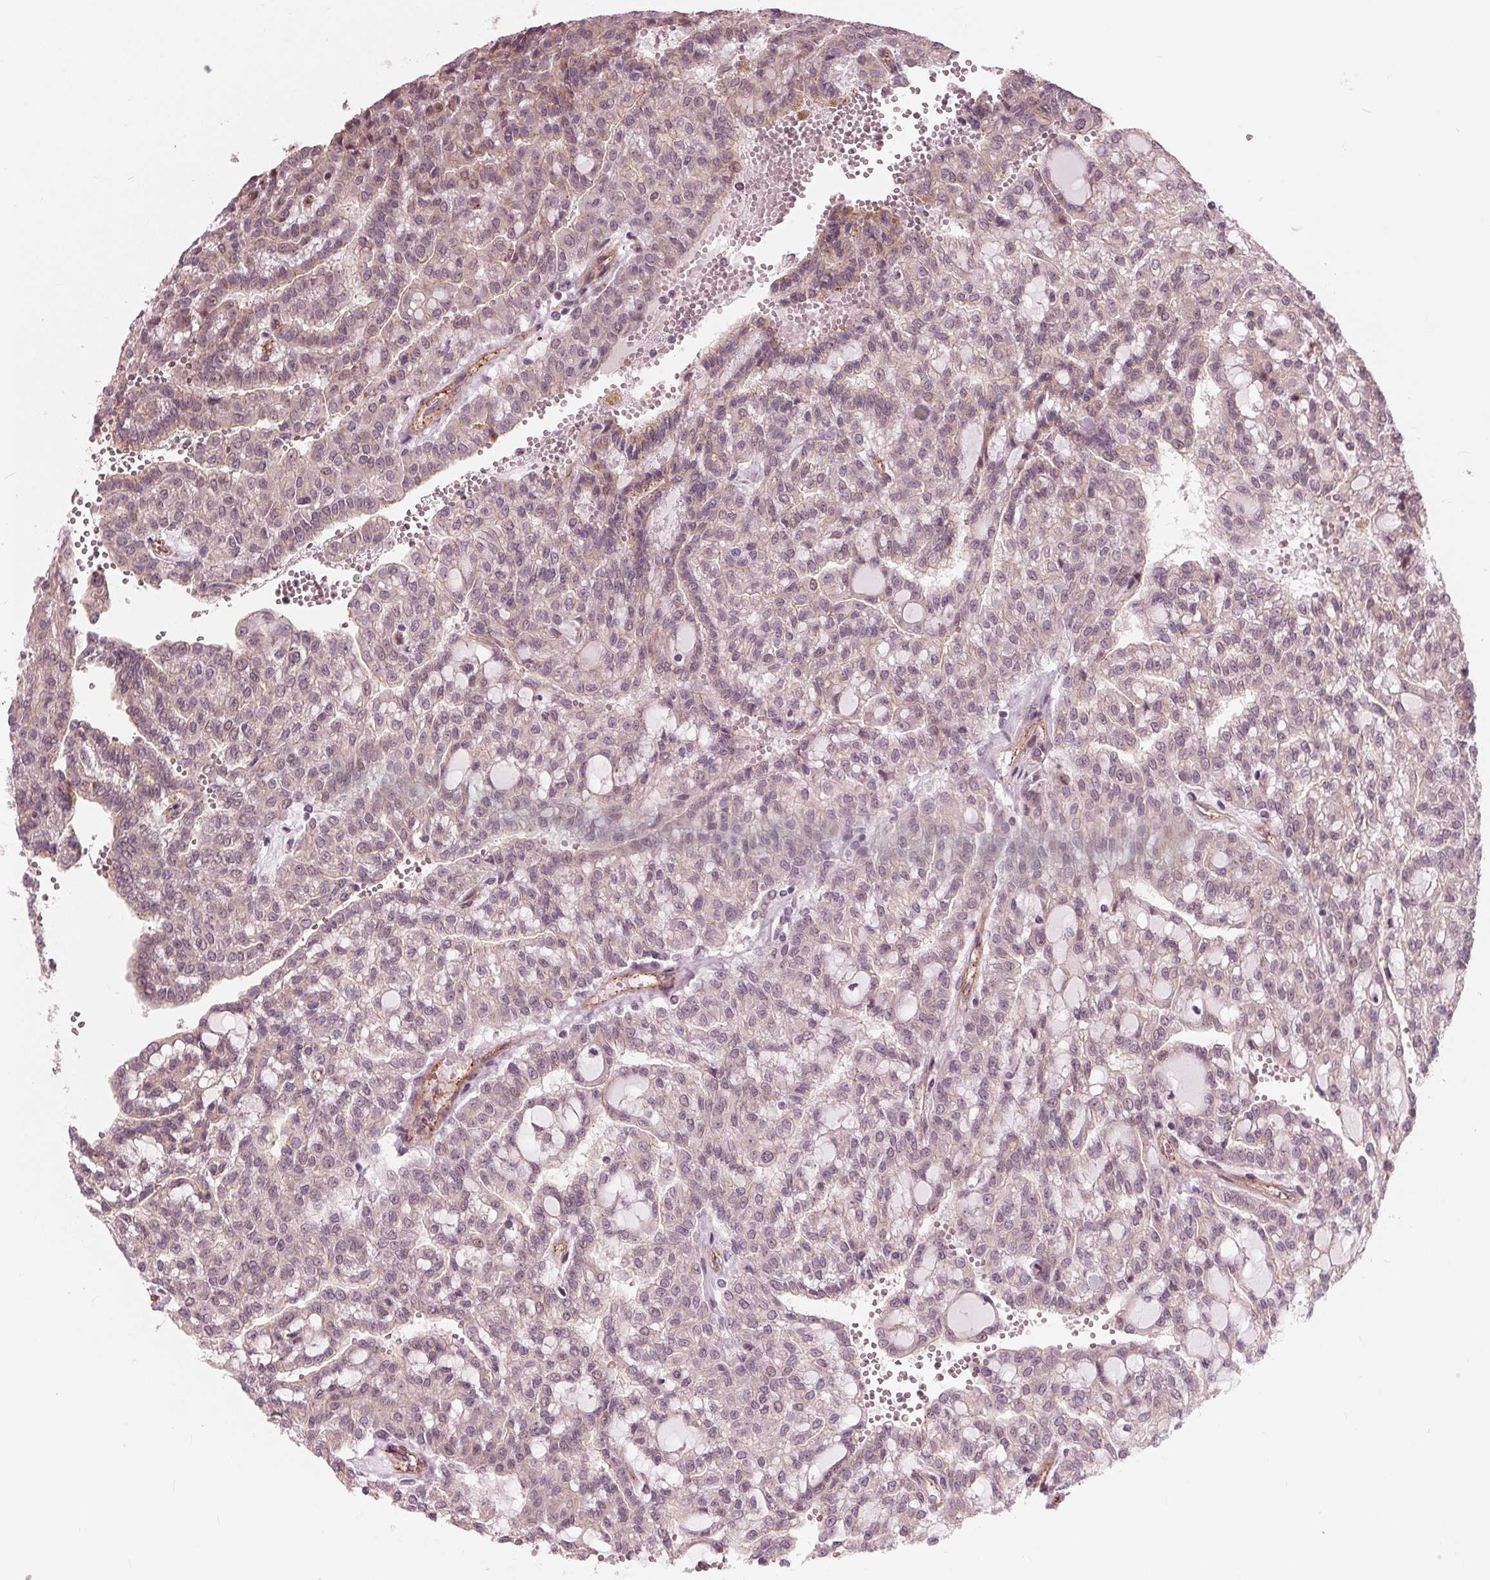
{"staining": {"intensity": "negative", "quantity": "none", "location": "none"}, "tissue": "renal cancer", "cell_type": "Tumor cells", "image_type": "cancer", "snomed": [{"axis": "morphology", "description": "Adenocarcinoma, NOS"}, {"axis": "topography", "description": "Kidney"}], "caption": "DAB (3,3'-diaminobenzidine) immunohistochemical staining of adenocarcinoma (renal) exhibits no significant positivity in tumor cells.", "gene": "TXNIP", "patient": {"sex": "male", "age": 63}}